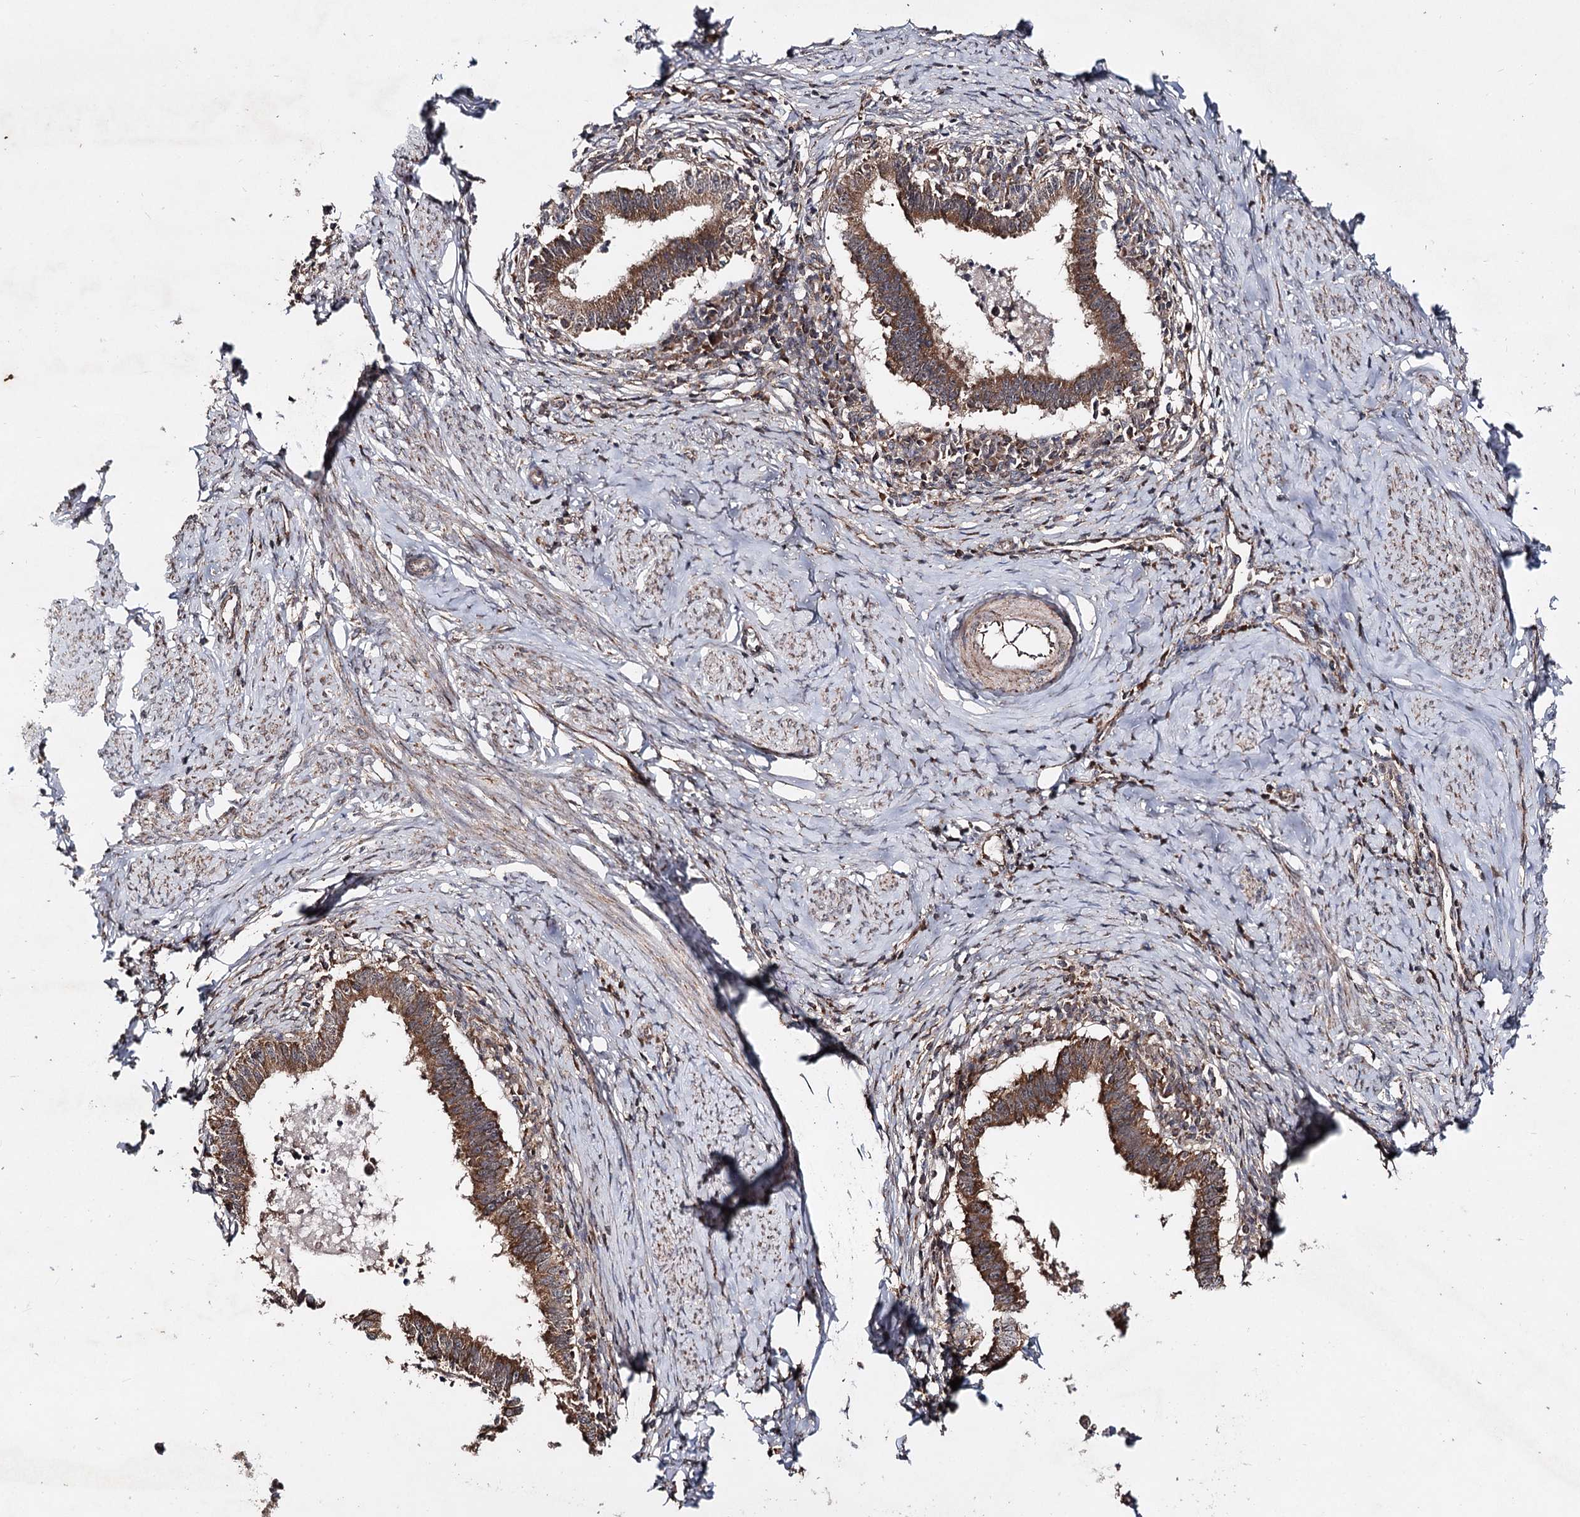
{"staining": {"intensity": "moderate", "quantity": ">75%", "location": "cytoplasmic/membranous"}, "tissue": "cervical cancer", "cell_type": "Tumor cells", "image_type": "cancer", "snomed": [{"axis": "morphology", "description": "Adenocarcinoma, NOS"}, {"axis": "topography", "description": "Cervix"}], "caption": "Tumor cells show medium levels of moderate cytoplasmic/membranous expression in approximately >75% of cells in cervical cancer. (DAB (3,3'-diaminobenzidine) IHC with brightfield microscopy, high magnification).", "gene": "MINDY3", "patient": {"sex": "female", "age": 36}}